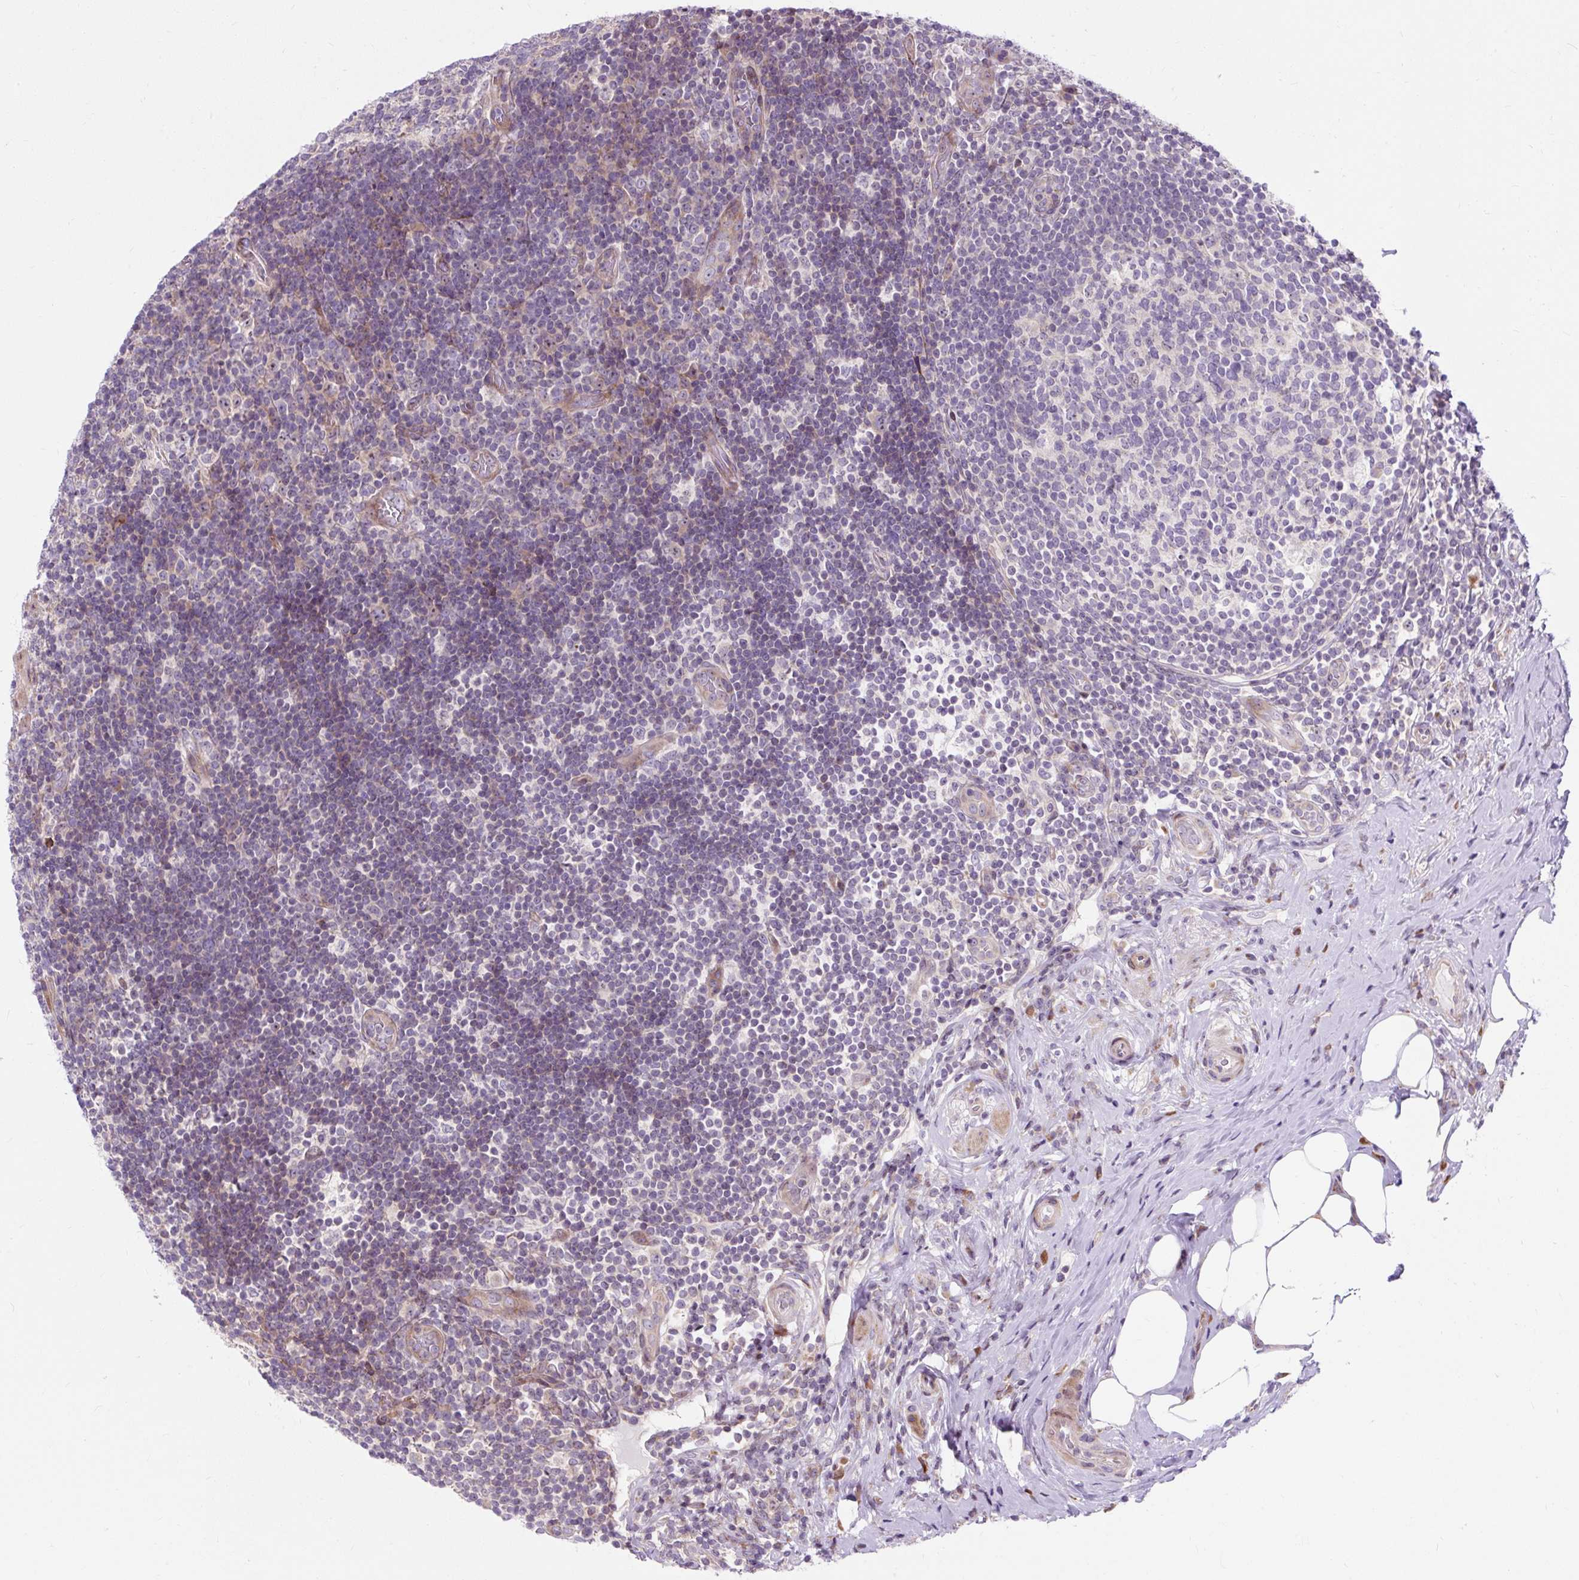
{"staining": {"intensity": "strong", "quantity": ">75%", "location": "cytoplasmic/membranous"}, "tissue": "appendix", "cell_type": "Glandular cells", "image_type": "normal", "snomed": [{"axis": "morphology", "description": "Normal tissue, NOS"}, {"axis": "topography", "description": "Appendix"}], "caption": "DAB immunohistochemical staining of unremarkable appendix shows strong cytoplasmic/membranous protein positivity in approximately >75% of glandular cells.", "gene": "CISD3", "patient": {"sex": "female", "age": 43}}